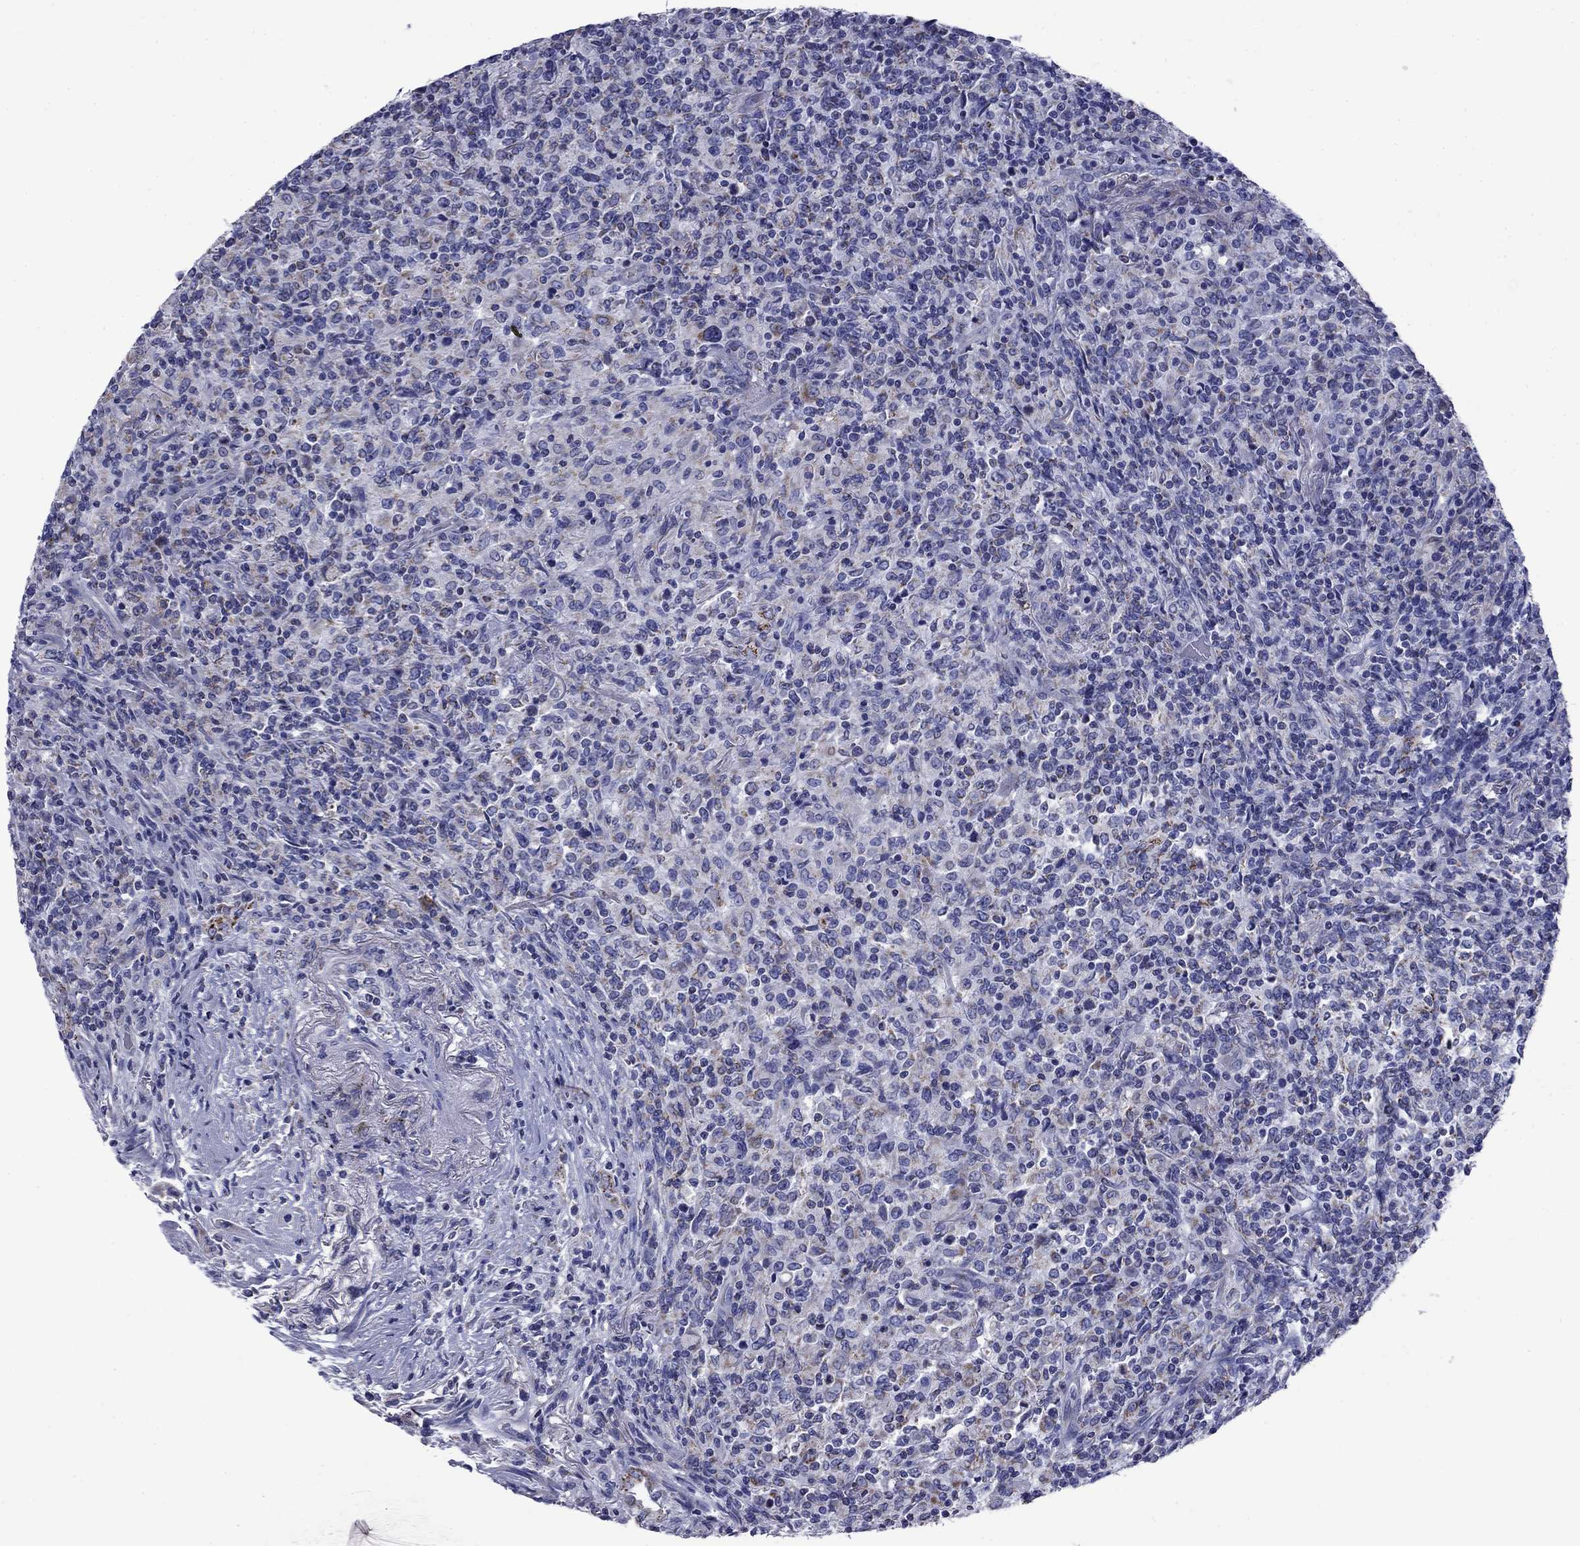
{"staining": {"intensity": "negative", "quantity": "none", "location": "none"}, "tissue": "lymphoma", "cell_type": "Tumor cells", "image_type": "cancer", "snomed": [{"axis": "morphology", "description": "Malignant lymphoma, non-Hodgkin's type, High grade"}, {"axis": "topography", "description": "Lung"}], "caption": "IHC micrograph of human malignant lymphoma, non-Hodgkin's type (high-grade) stained for a protein (brown), which displays no staining in tumor cells.", "gene": "ACADSB", "patient": {"sex": "male", "age": 79}}